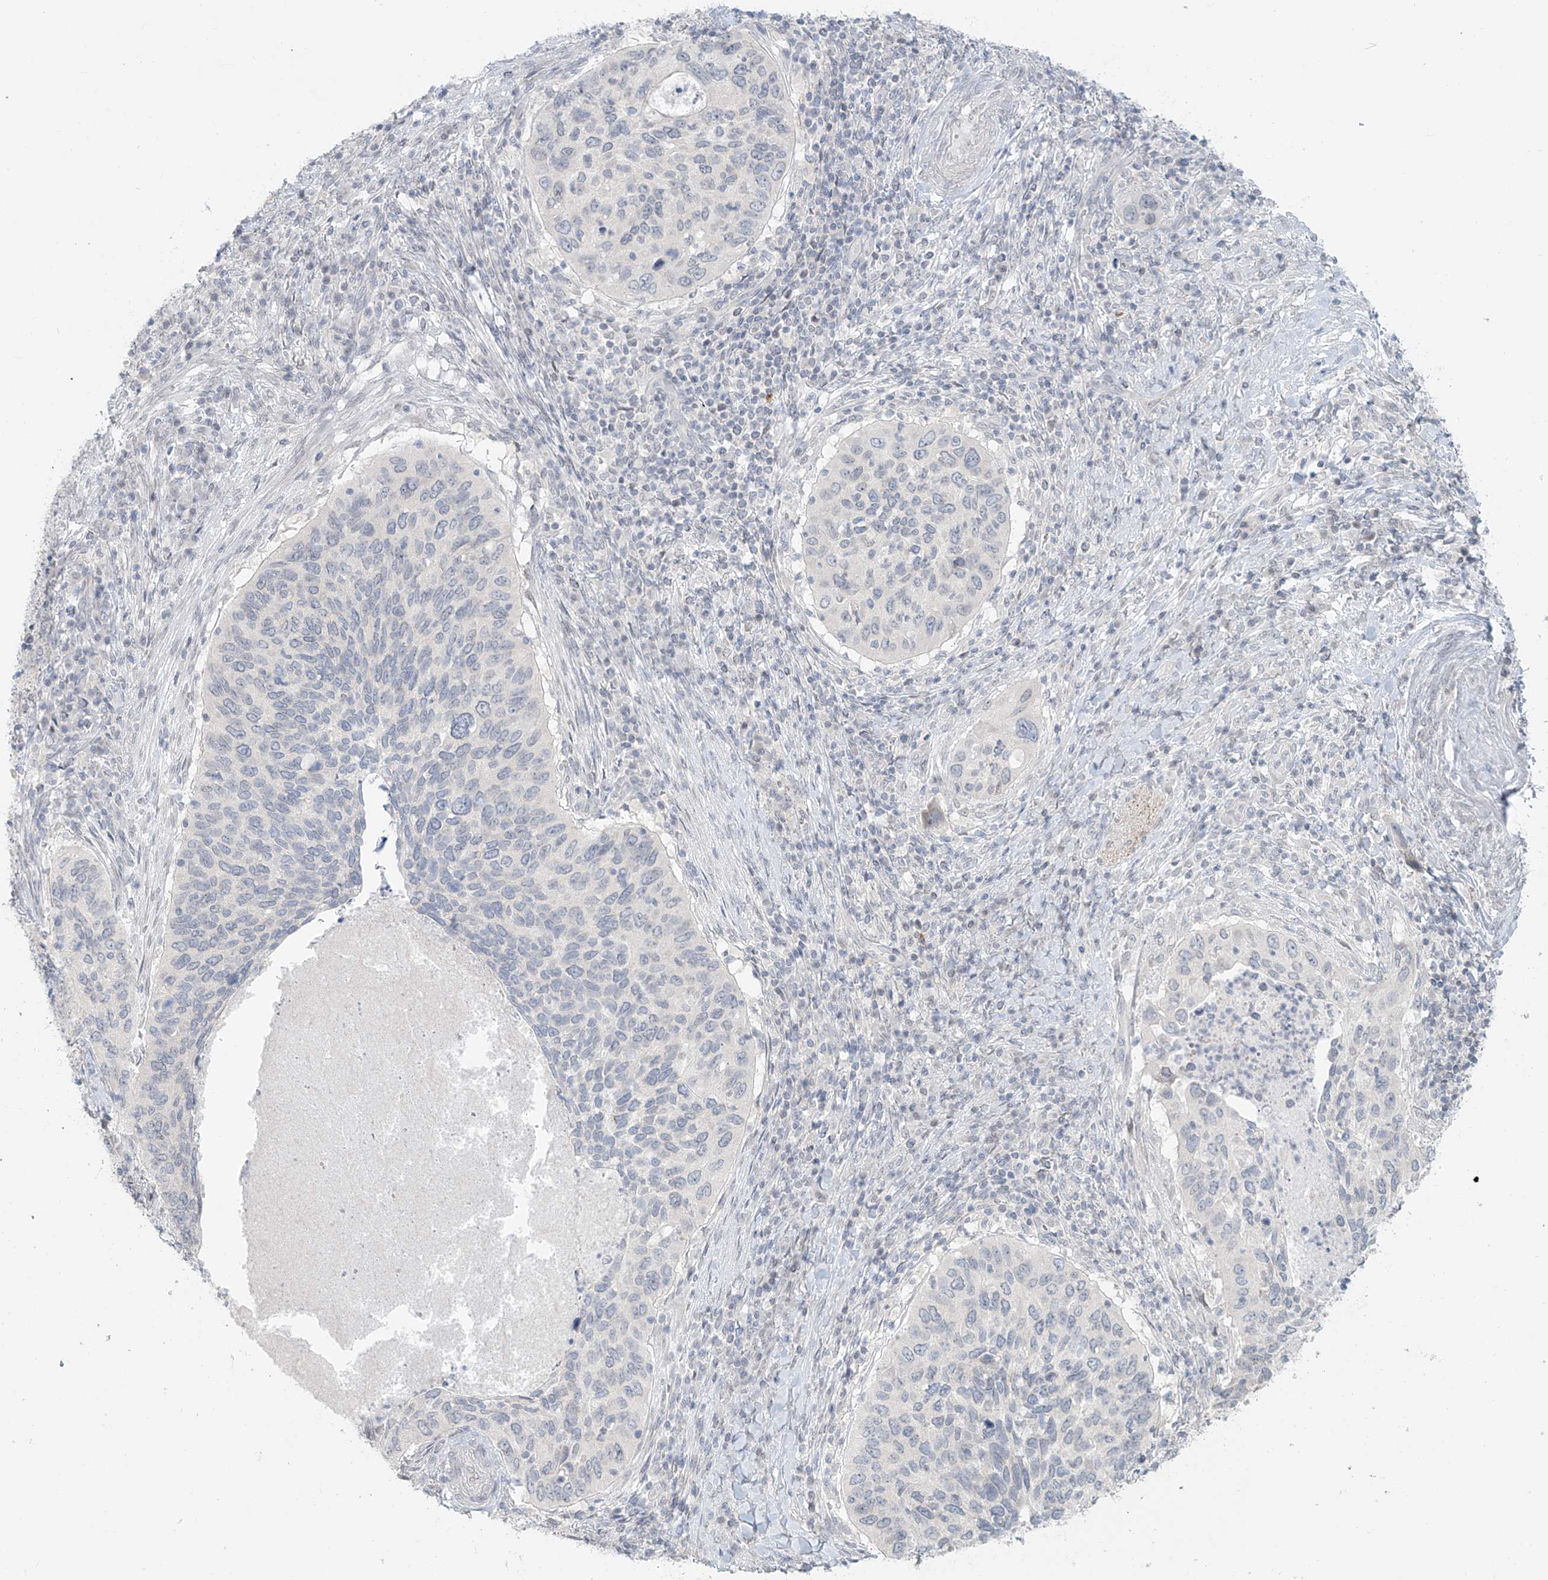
{"staining": {"intensity": "negative", "quantity": "none", "location": "none"}, "tissue": "cervical cancer", "cell_type": "Tumor cells", "image_type": "cancer", "snomed": [{"axis": "morphology", "description": "Squamous cell carcinoma, NOS"}, {"axis": "topography", "description": "Cervix"}], "caption": "Immunohistochemistry photomicrograph of neoplastic tissue: human cervical squamous cell carcinoma stained with DAB demonstrates no significant protein expression in tumor cells. The staining is performed using DAB (3,3'-diaminobenzidine) brown chromogen with nuclei counter-stained in using hematoxylin.", "gene": "OSBPL7", "patient": {"sex": "female", "age": 38}}